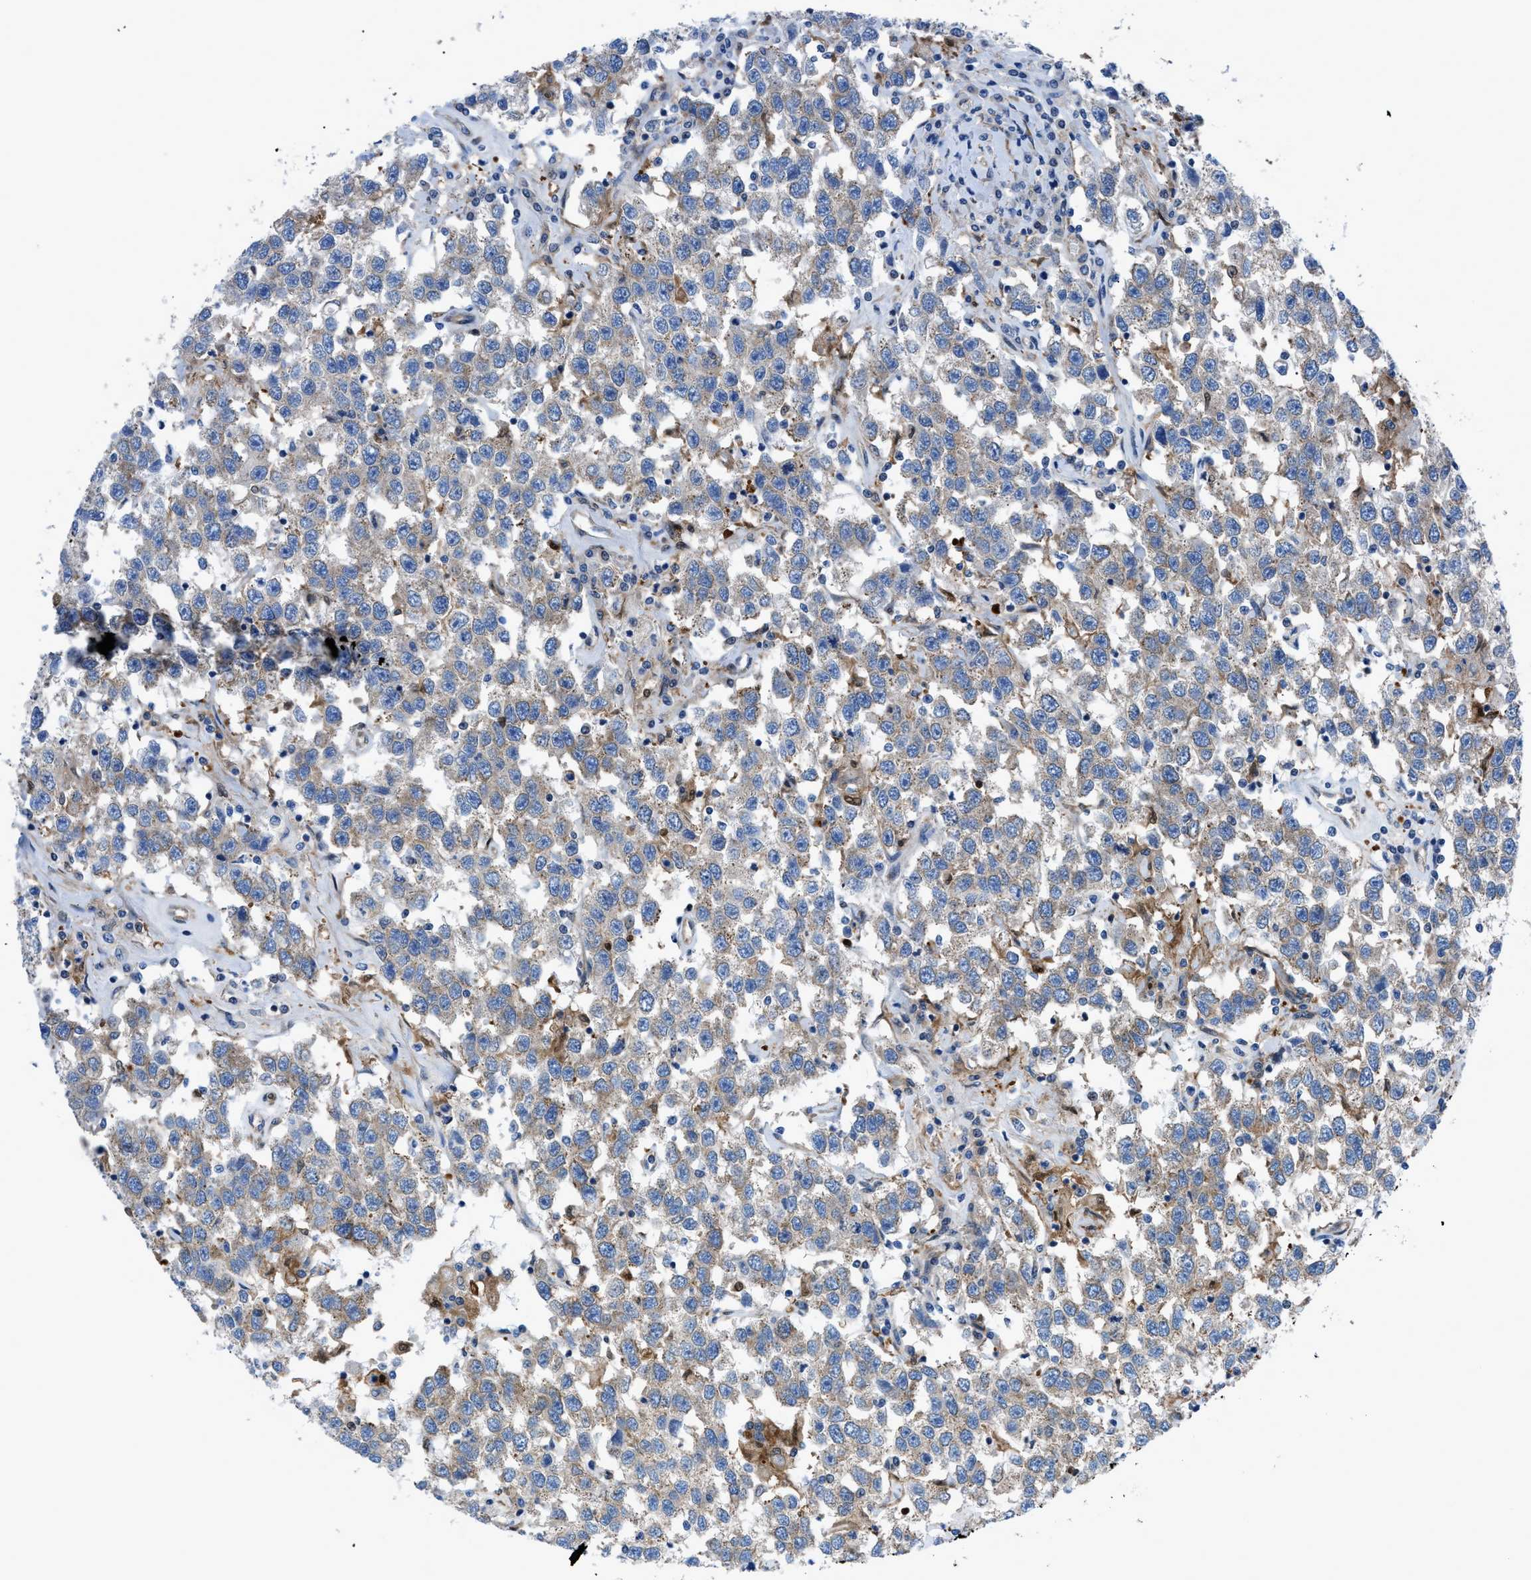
{"staining": {"intensity": "weak", "quantity": "25%-75%", "location": "cytoplasmic/membranous"}, "tissue": "testis cancer", "cell_type": "Tumor cells", "image_type": "cancer", "snomed": [{"axis": "morphology", "description": "Seminoma, NOS"}, {"axis": "topography", "description": "Testis"}], "caption": "Immunohistochemical staining of testis seminoma reveals weak cytoplasmic/membranous protein expression in approximately 25%-75% of tumor cells.", "gene": "DMAC1", "patient": {"sex": "male", "age": 41}}